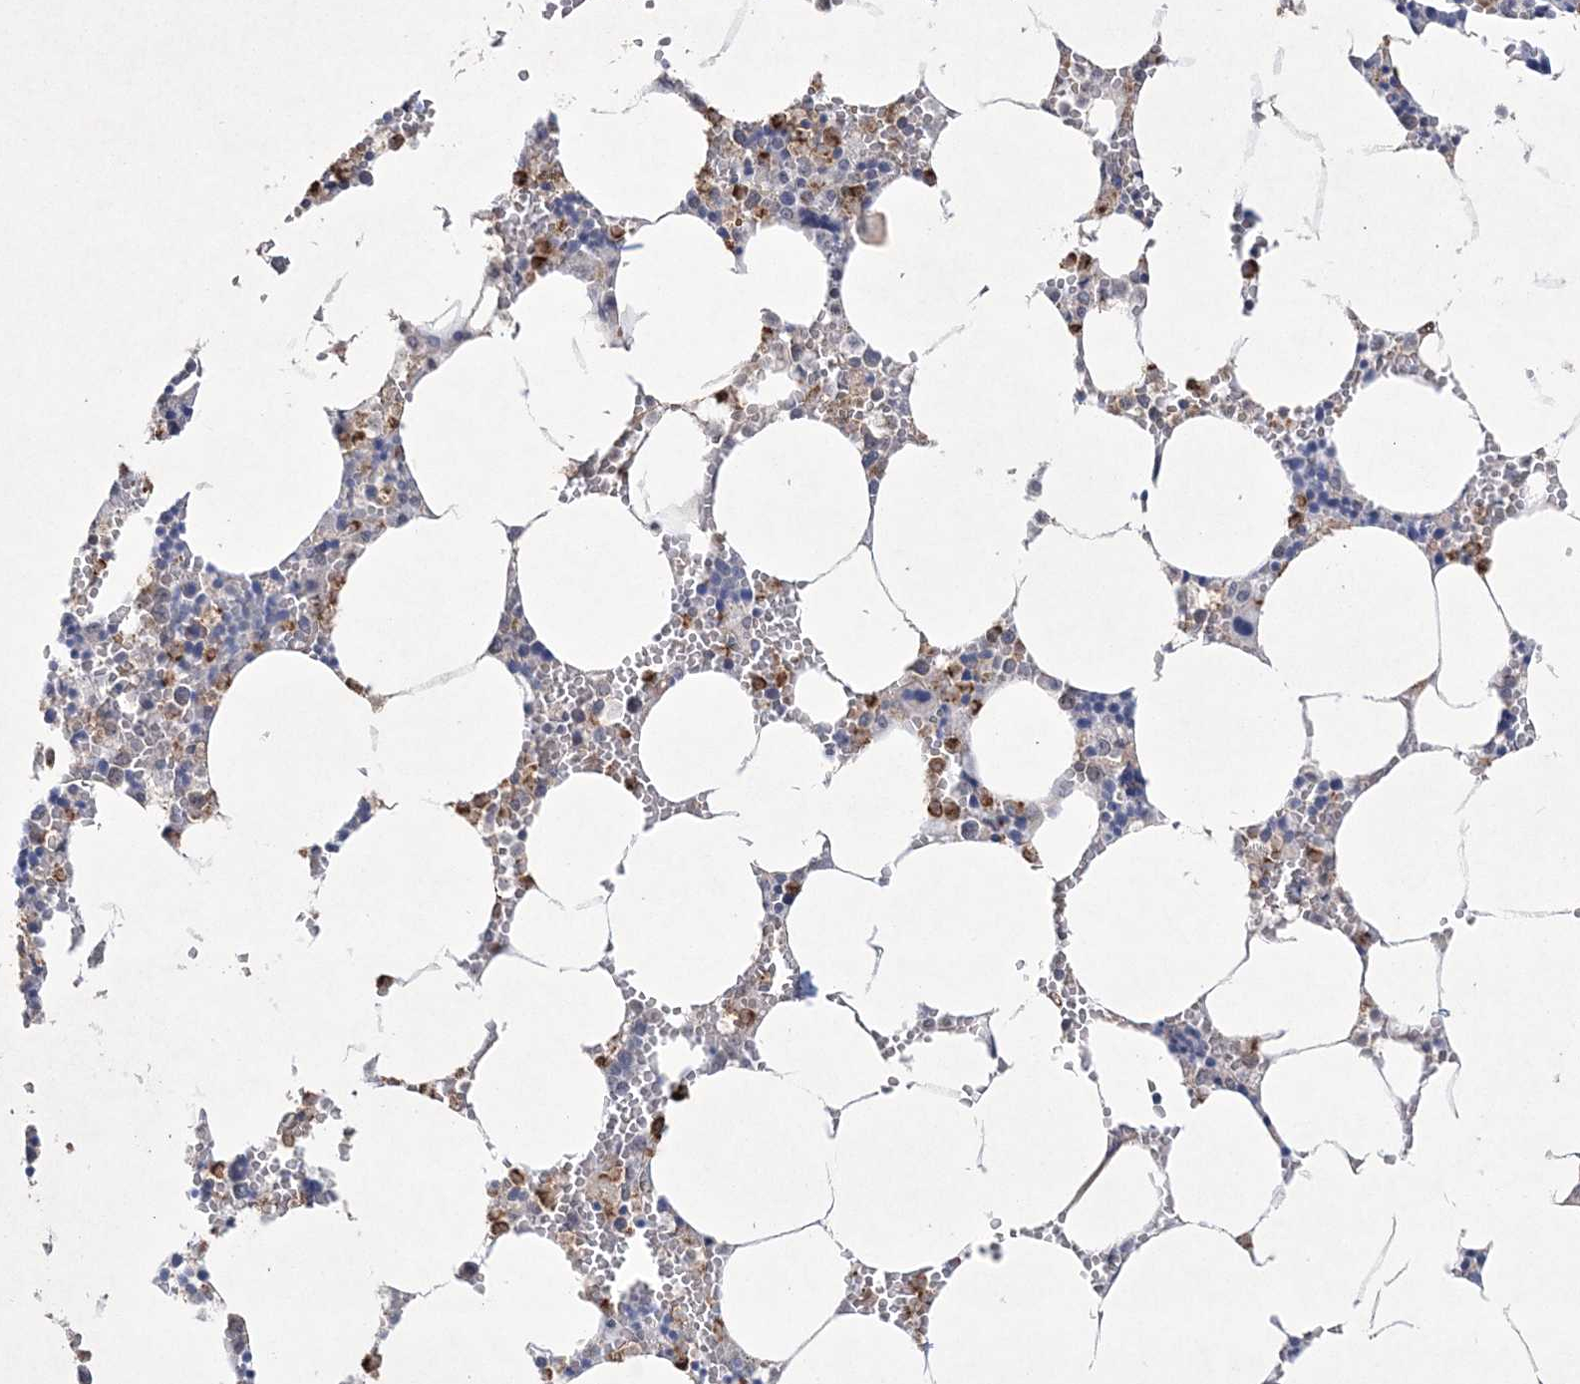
{"staining": {"intensity": "negative", "quantity": "none", "location": "none"}, "tissue": "bone marrow", "cell_type": "Hematopoietic cells", "image_type": "normal", "snomed": [{"axis": "morphology", "description": "Normal tissue, NOS"}, {"axis": "topography", "description": "Bone marrow"}], "caption": "This is an IHC image of benign human bone marrow. There is no positivity in hematopoietic cells.", "gene": "DPCD", "patient": {"sex": "male", "age": 70}}